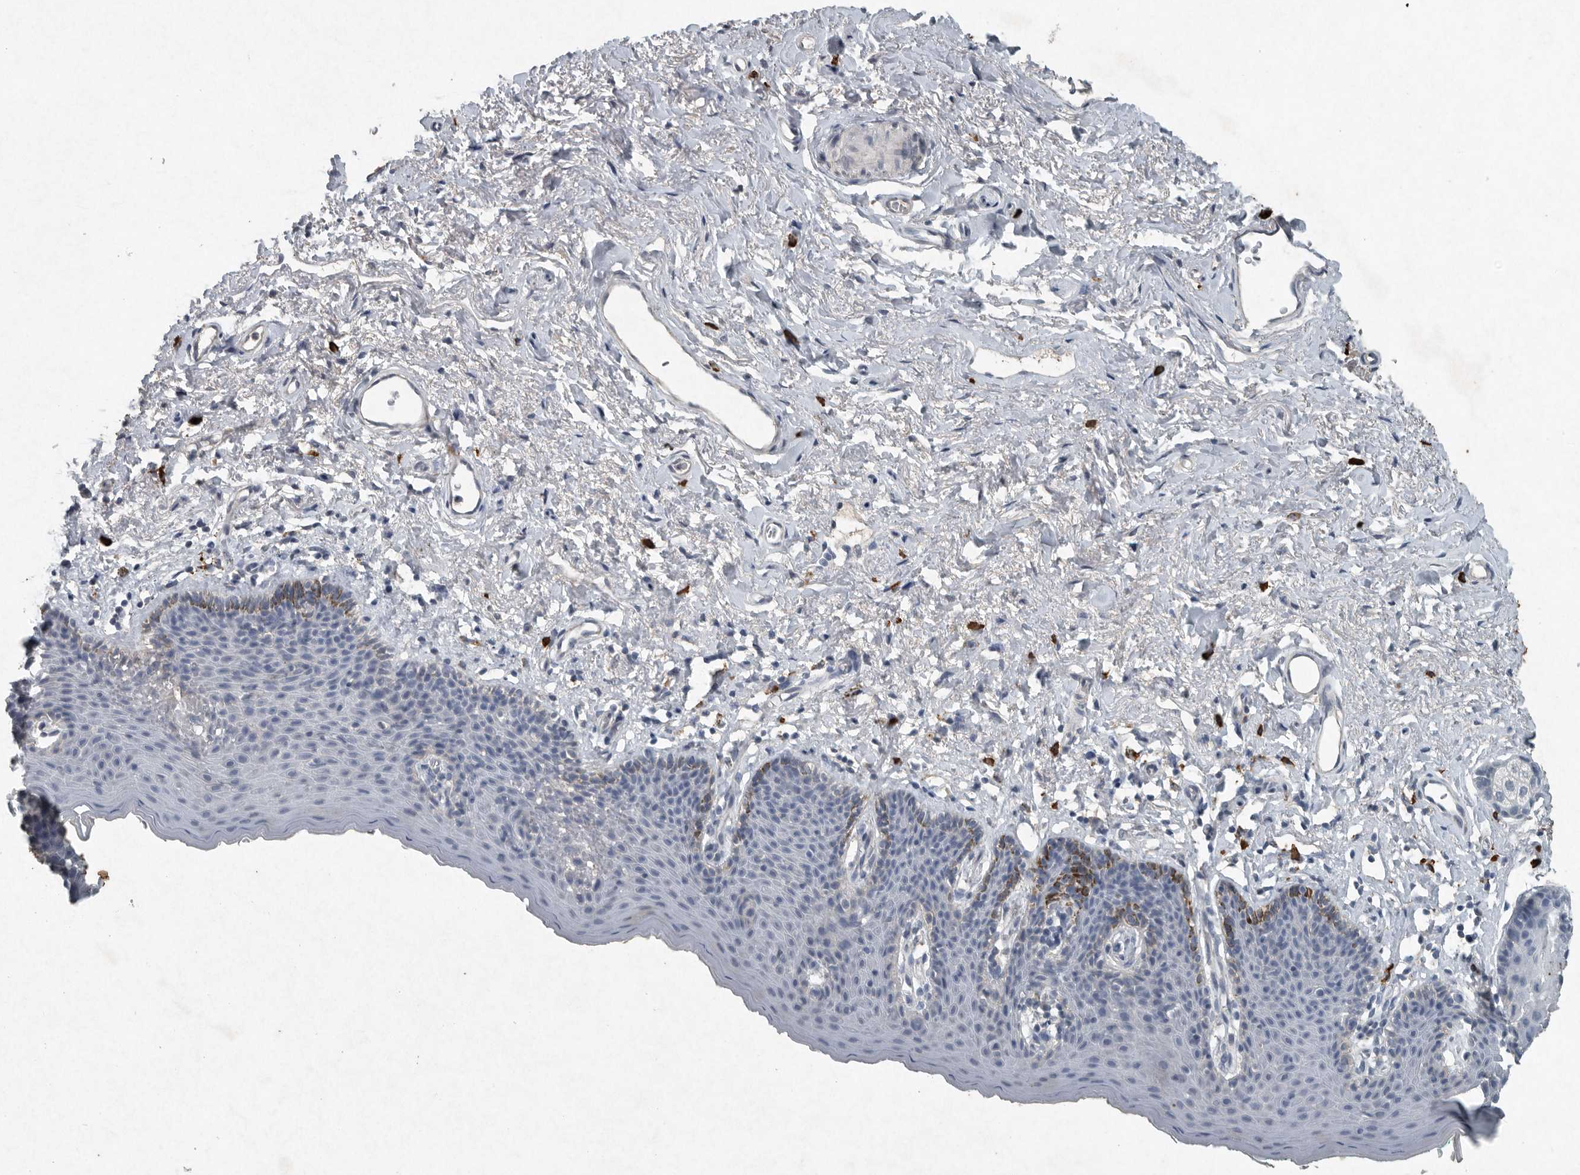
{"staining": {"intensity": "moderate", "quantity": "<25%", "location": "cytoplasmic/membranous"}, "tissue": "skin", "cell_type": "Epidermal cells", "image_type": "normal", "snomed": [{"axis": "morphology", "description": "Normal tissue, NOS"}, {"axis": "topography", "description": "Vulva"}], "caption": "Immunohistochemistry (IHC) (DAB (3,3'-diaminobenzidine)) staining of normal human skin demonstrates moderate cytoplasmic/membranous protein expression in about <25% of epidermal cells. (Brightfield microscopy of DAB IHC at high magnification).", "gene": "IL20", "patient": {"sex": "female", "age": 66}}